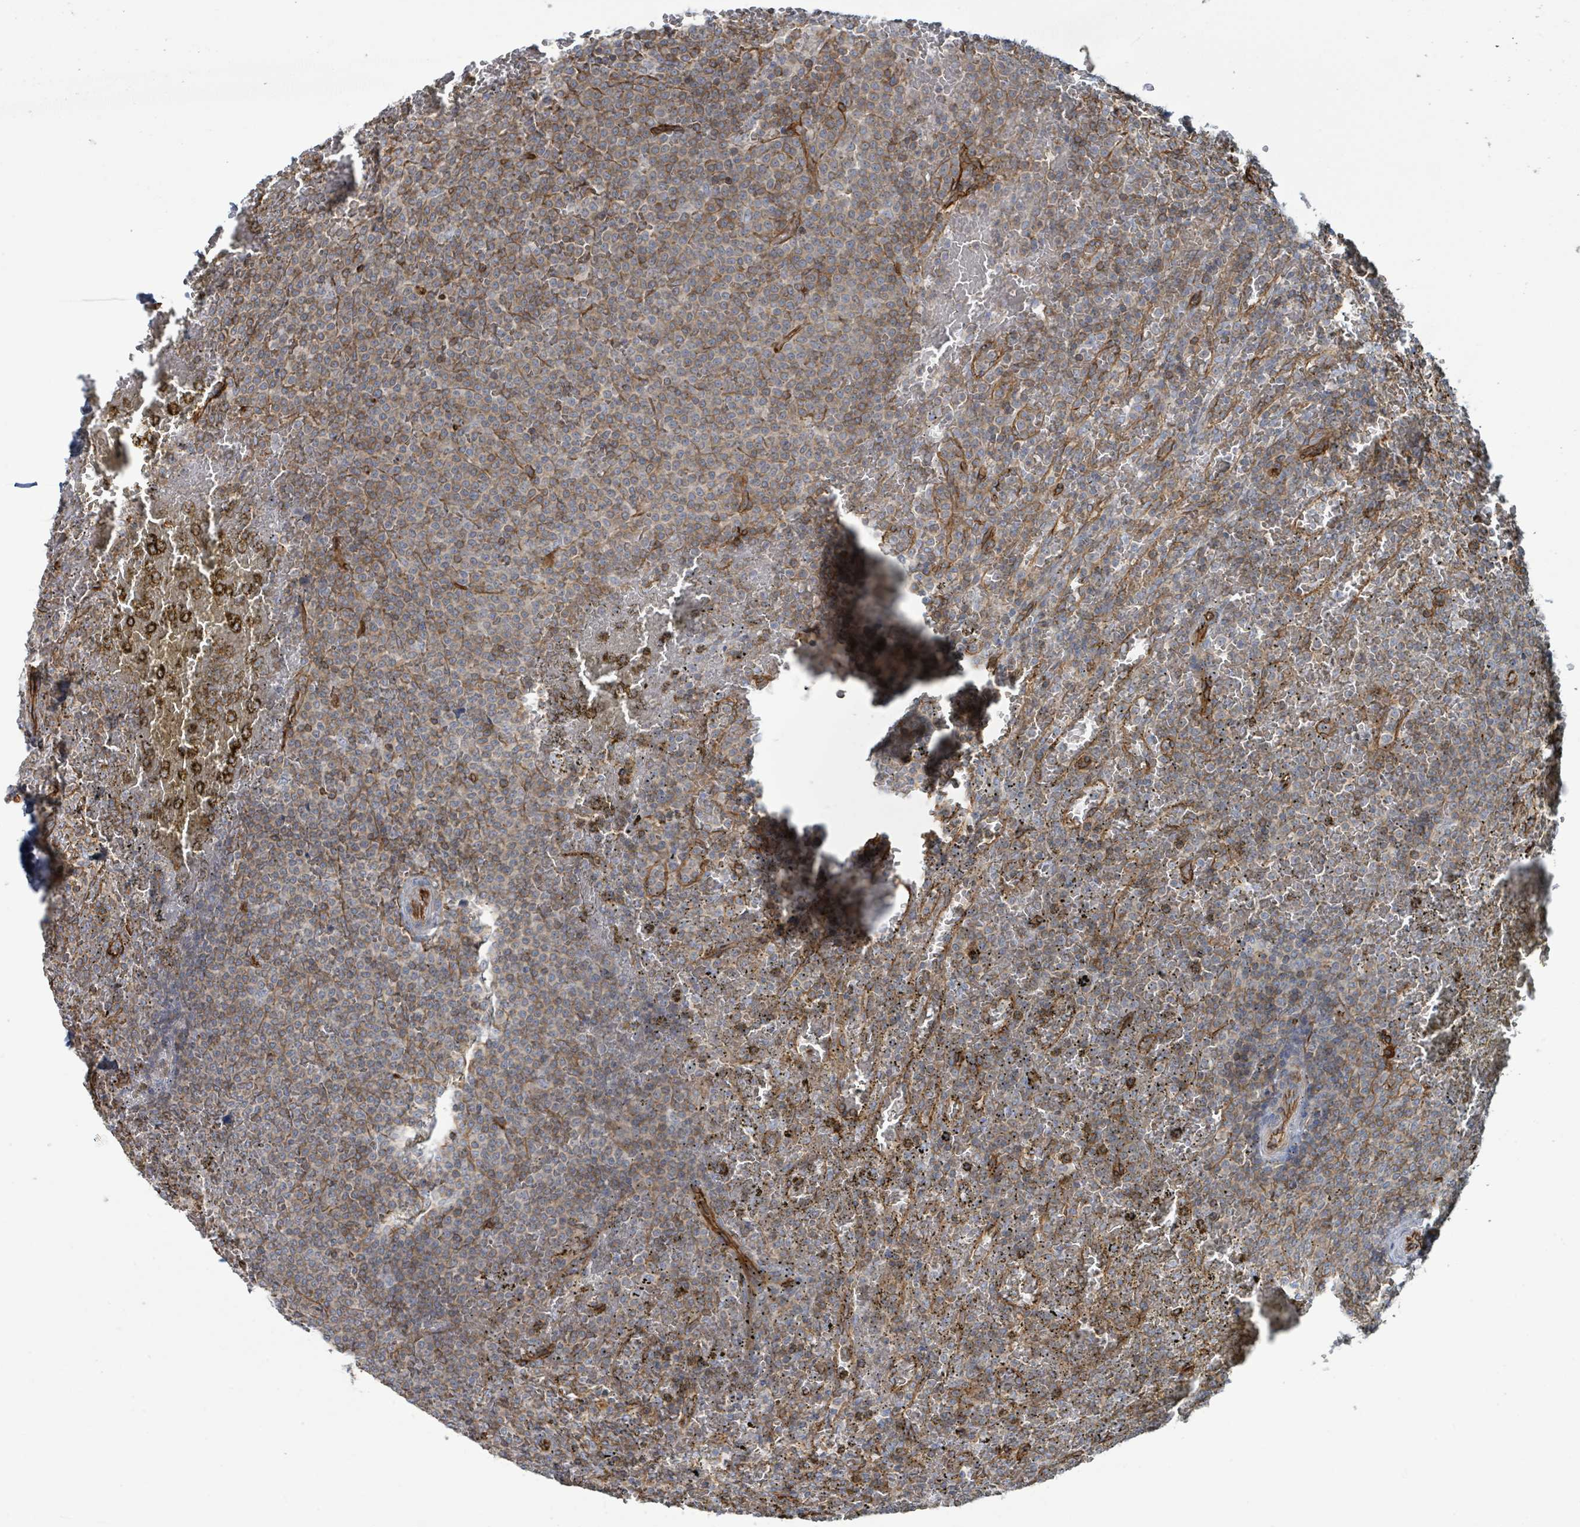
{"staining": {"intensity": "weak", "quantity": ">75%", "location": "cytoplasmic/membranous"}, "tissue": "lymphoma", "cell_type": "Tumor cells", "image_type": "cancer", "snomed": [{"axis": "morphology", "description": "Malignant lymphoma, non-Hodgkin's type, Low grade"}, {"axis": "topography", "description": "Spleen"}], "caption": "Immunohistochemistry staining of malignant lymphoma, non-Hodgkin's type (low-grade), which shows low levels of weak cytoplasmic/membranous staining in about >75% of tumor cells indicating weak cytoplasmic/membranous protein staining. The staining was performed using DAB (brown) for protein detection and nuclei were counterstained in hematoxylin (blue).", "gene": "LDOC1", "patient": {"sex": "male", "age": 60}}